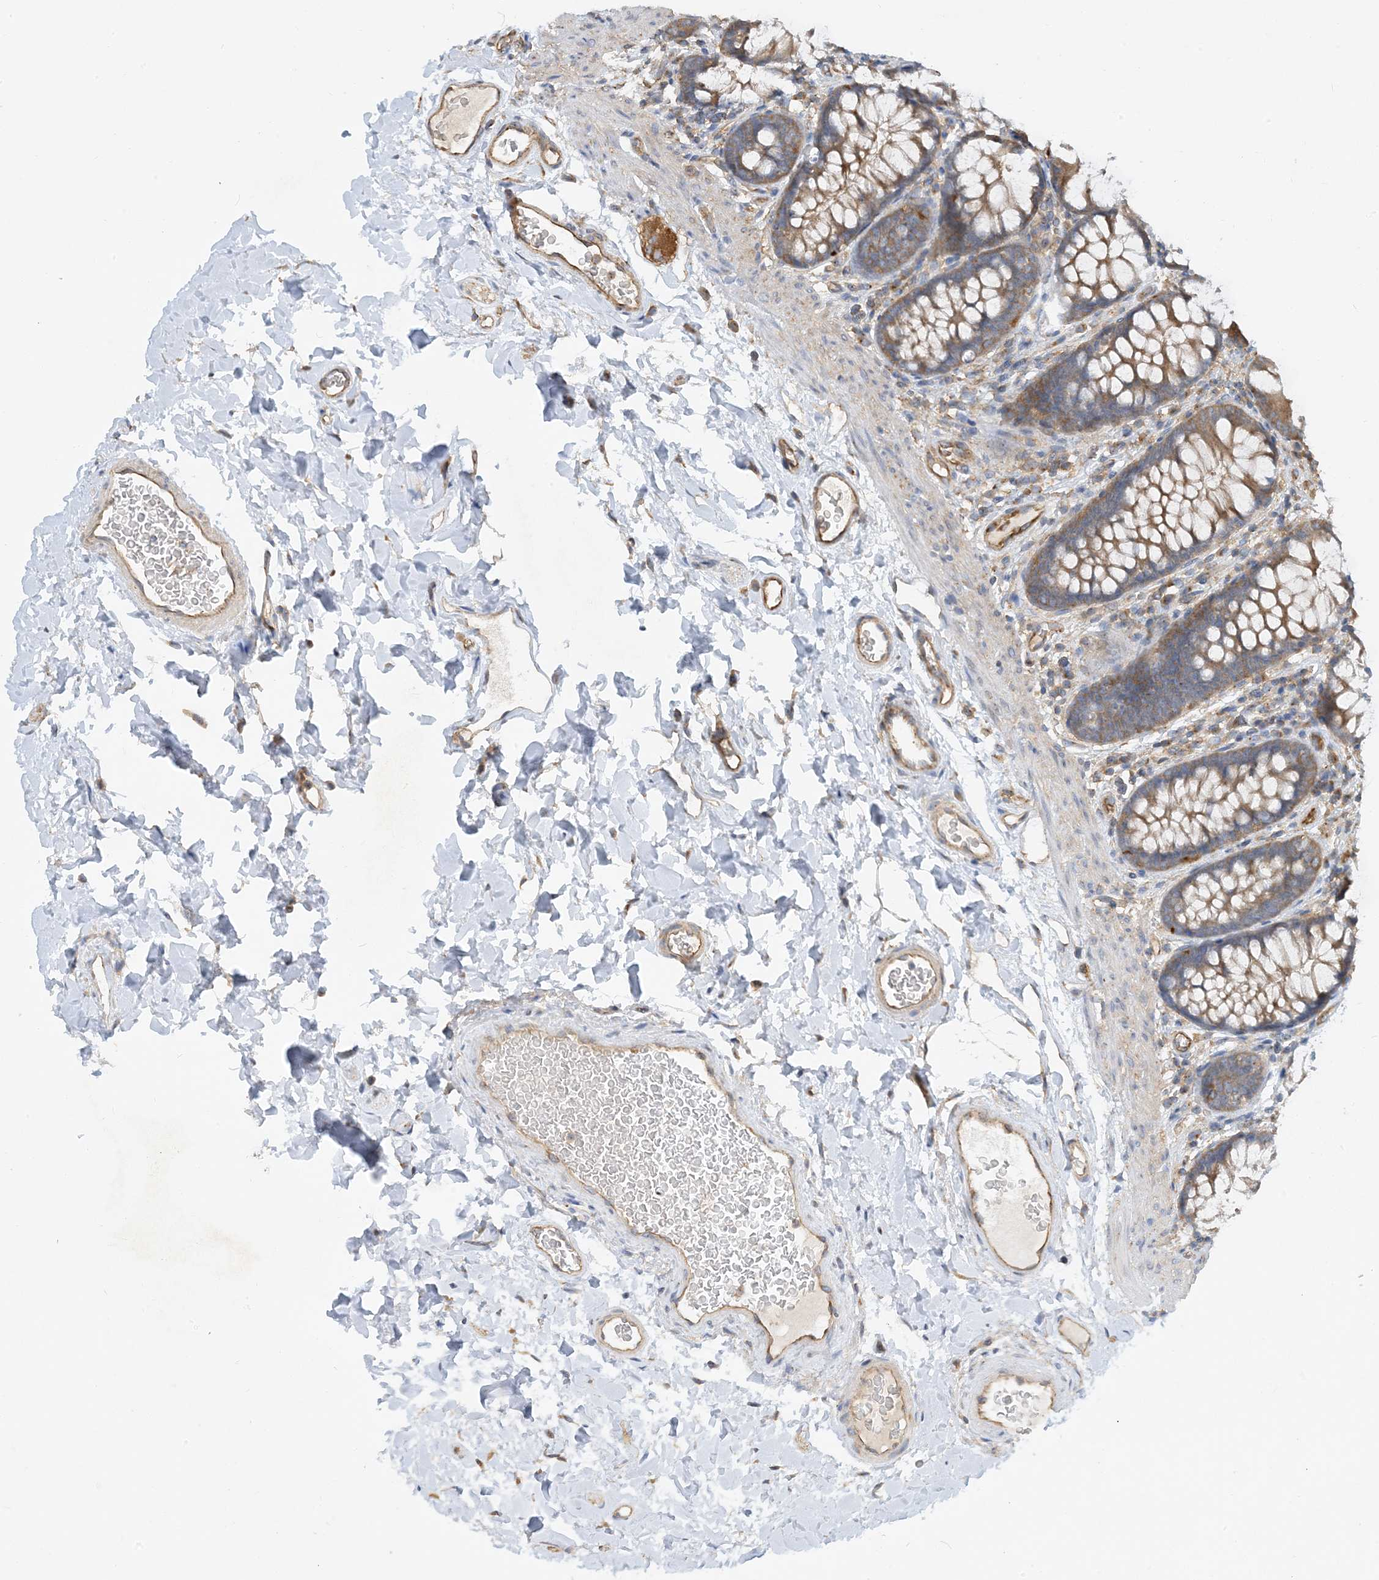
{"staining": {"intensity": "moderate", "quantity": ">75%", "location": "cytoplasmic/membranous"}, "tissue": "colon", "cell_type": "Endothelial cells", "image_type": "normal", "snomed": [{"axis": "morphology", "description": "Normal tissue, NOS"}, {"axis": "topography", "description": "Colon"}], "caption": "High-magnification brightfield microscopy of benign colon stained with DAB (3,3'-diaminobenzidine) (brown) and counterstained with hematoxylin (blue). endothelial cells exhibit moderate cytoplasmic/membranous positivity is identified in about>75% of cells.", "gene": "SIDT1", "patient": {"sex": "female", "age": 62}}